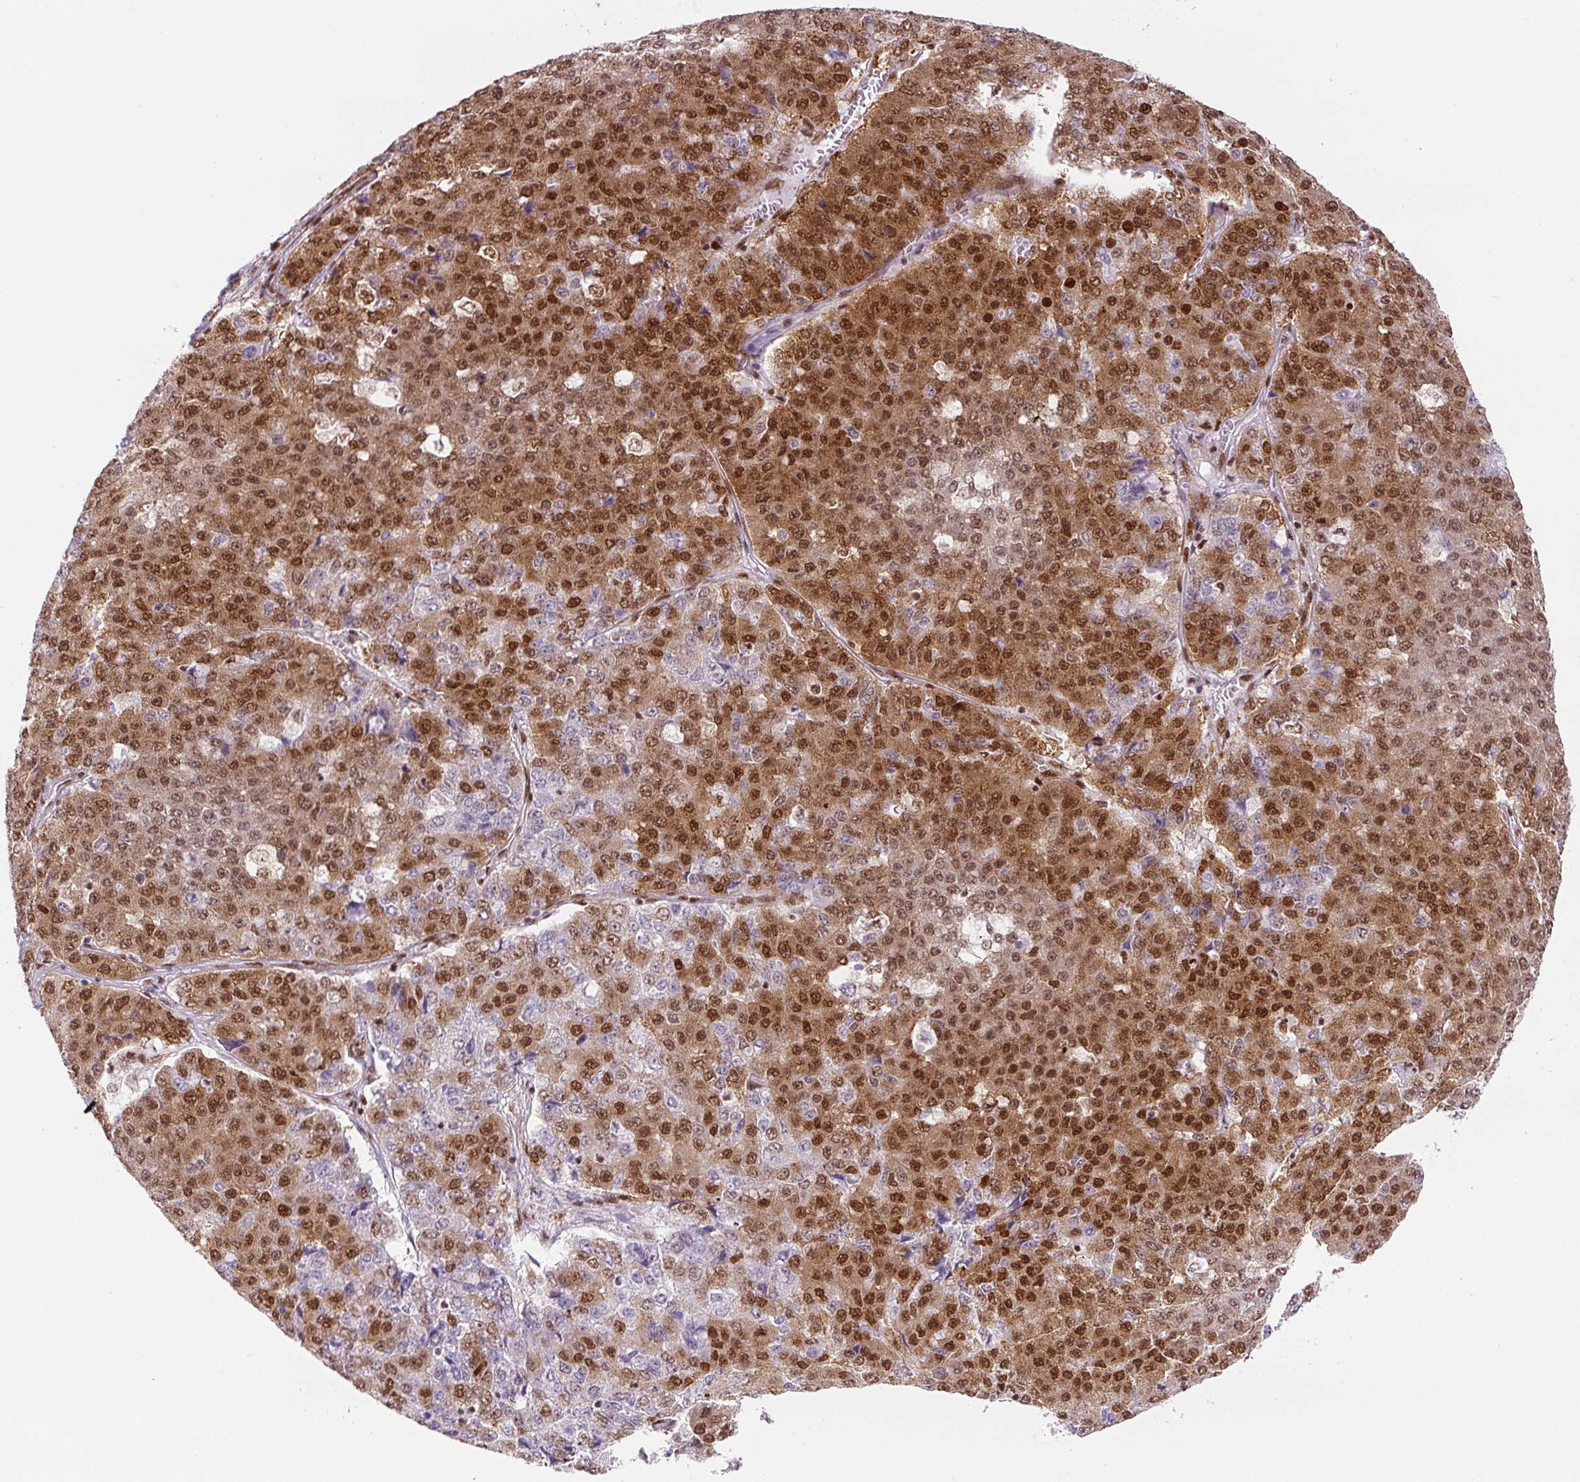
{"staining": {"intensity": "moderate", "quantity": ">75%", "location": "cytoplasmic/membranous,nuclear"}, "tissue": "pancreatic cancer", "cell_type": "Tumor cells", "image_type": "cancer", "snomed": [{"axis": "morphology", "description": "Adenocarcinoma, NOS"}, {"axis": "topography", "description": "Pancreas"}], "caption": "IHC of pancreatic adenocarcinoma shows medium levels of moderate cytoplasmic/membranous and nuclear expression in about >75% of tumor cells.", "gene": "FUS", "patient": {"sex": "male", "age": 50}}